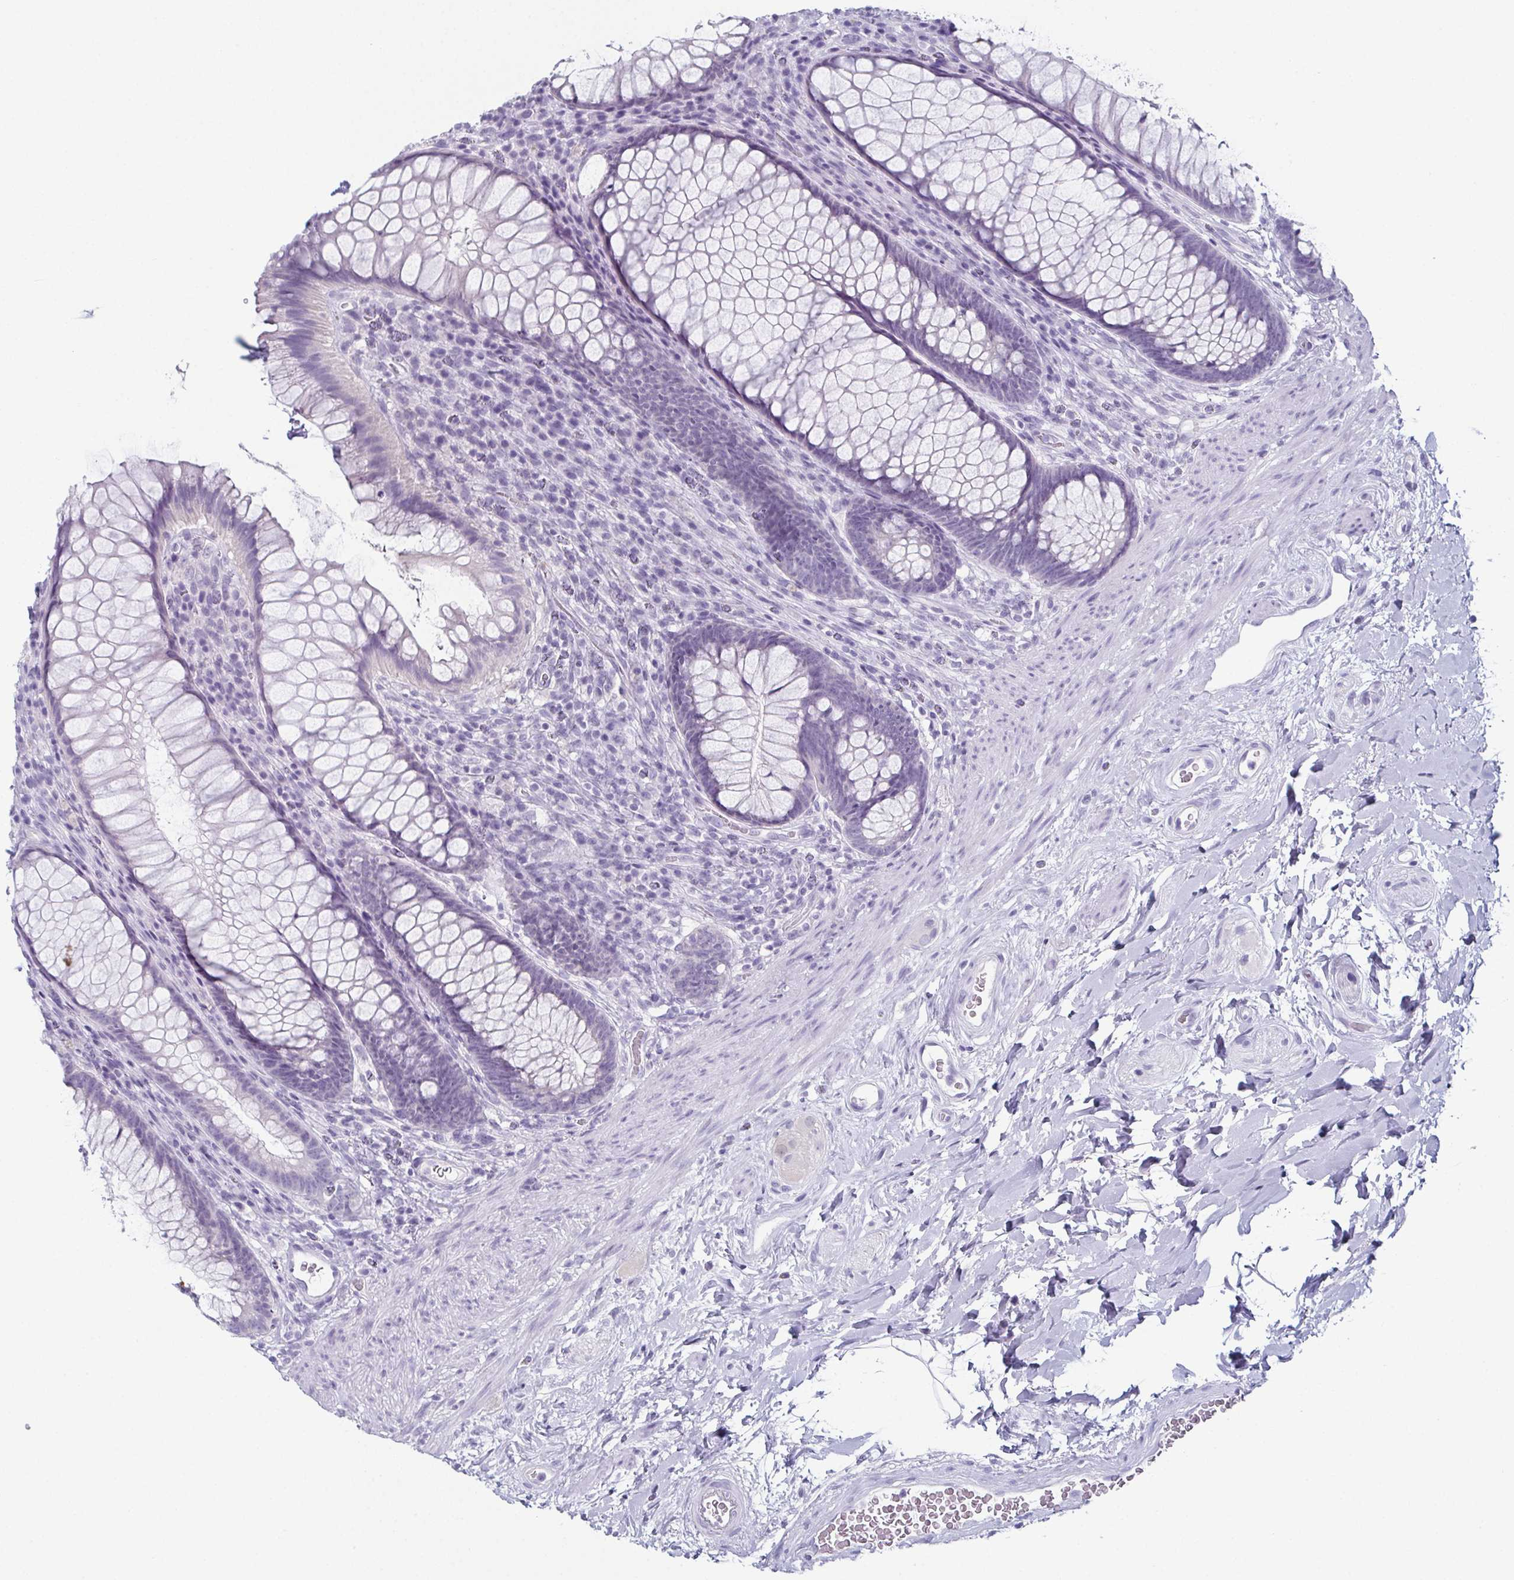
{"staining": {"intensity": "negative", "quantity": "none", "location": "none"}, "tissue": "rectum", "cell_type": "Glandular cells", "image_type": "normal", "snomed": [{"axis": "morphology", "description": "Normal tissue, NOS"}, {"axis": "topography", "description": "Smooth muscle"}, {"axis": "topography", "description": "Rectum"}], "caption": "This is an IHC histopathology image of benign rectum. There is no positivity in glandular cells.", "gene": "ENKUR", "patient": {"sex": "male", "age": 53}}